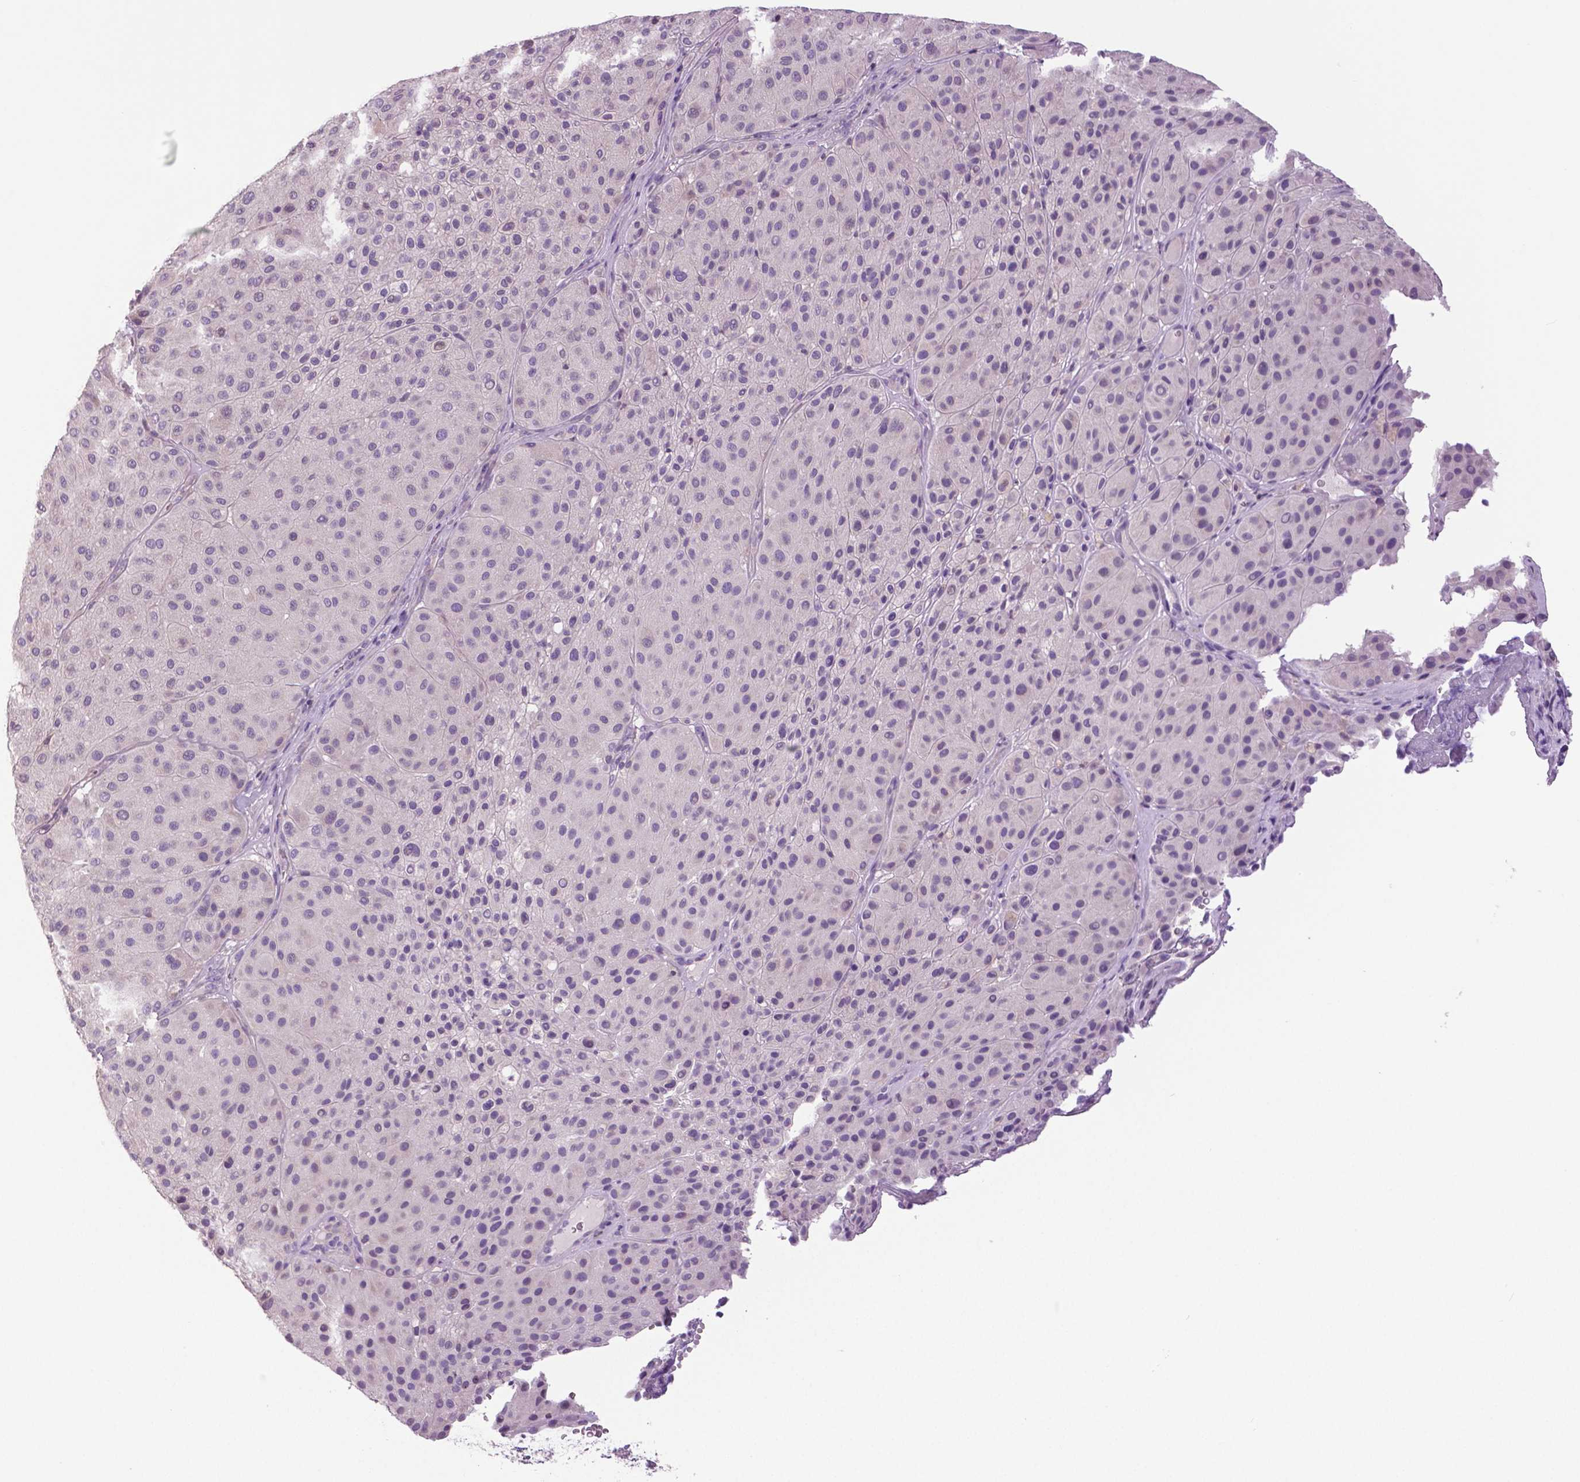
{"staining": {"intensity": "negative", "quantity": "none", "location": "none"}, "tissue": "melanoma", "cell_type": "Tumor cells", "image_type": "cancer", "snomed": [{"axis": "morphology", "description": "Malignant melanoma, Metastatic site"}, {"axis": "topography", "description": "Smooth muscle"}], "caption": "The image demonstrates no significant expression in tumor cells of melanoma.", "gene": "DNAH12", "patient": {"sex": "male", "age": 41}}